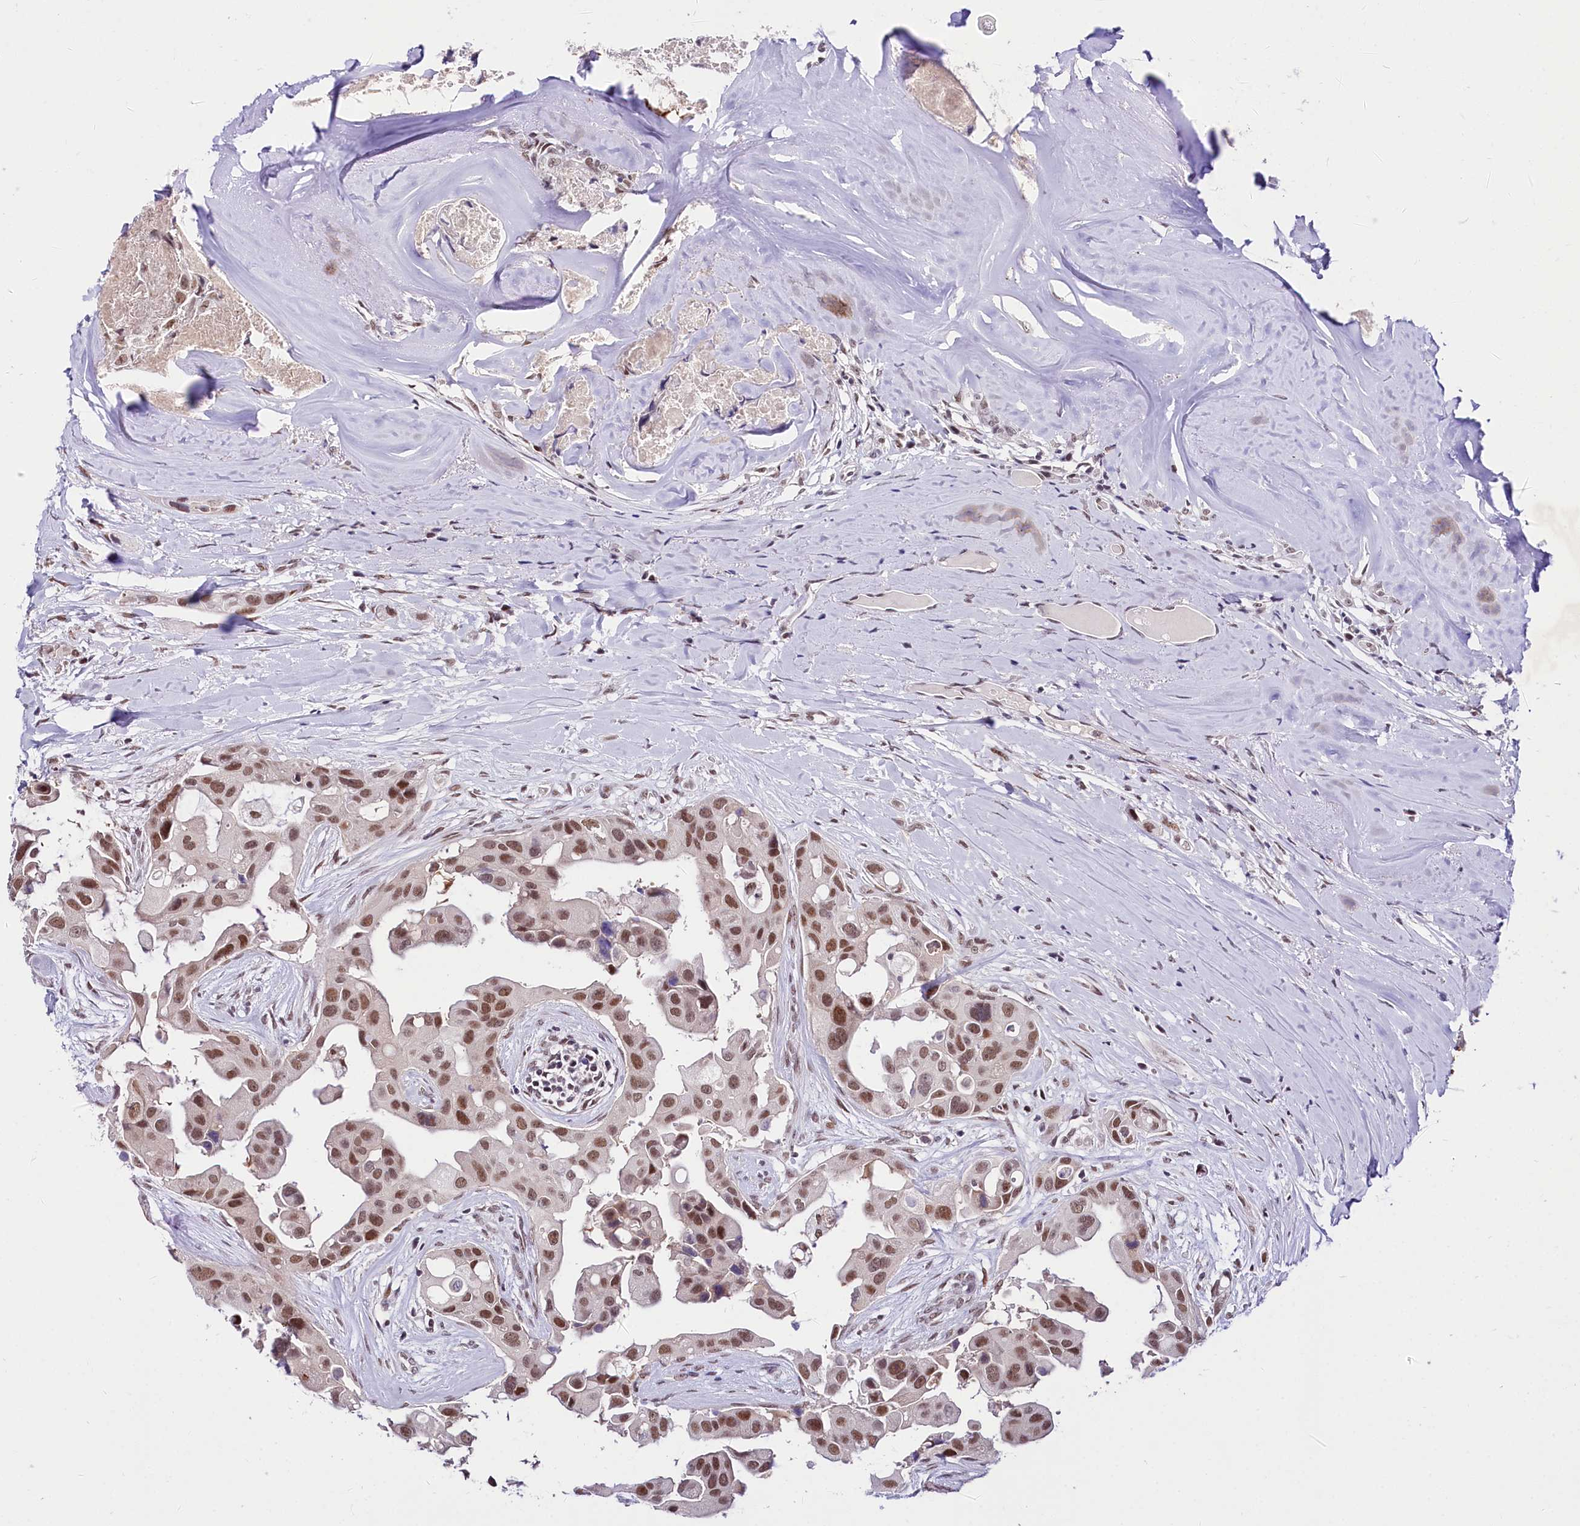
{"staining": {"intensity": "moderate", "quantity": ">75%", "location": "nuclear"}, "tissue": "head and neck cancer", "cell_type": "Tumor cells", "image_type": "cancer", "snomed": [{"axis": "morphology", "description": "Adenocarcinoma, NOS"}, {"axis": "morphology", "description": "Adenocarcinoma, metastatic, NOS"}, {"axis": "topography", "description": "Head-Neck"}], "caption": "Immunohistochemical staining of human head and neck cancer displays moderate nuclear protein expression in about >75% of tumor cells.", "gene": "SCAF11", "patient": {"sex": "male", "age": 75}}